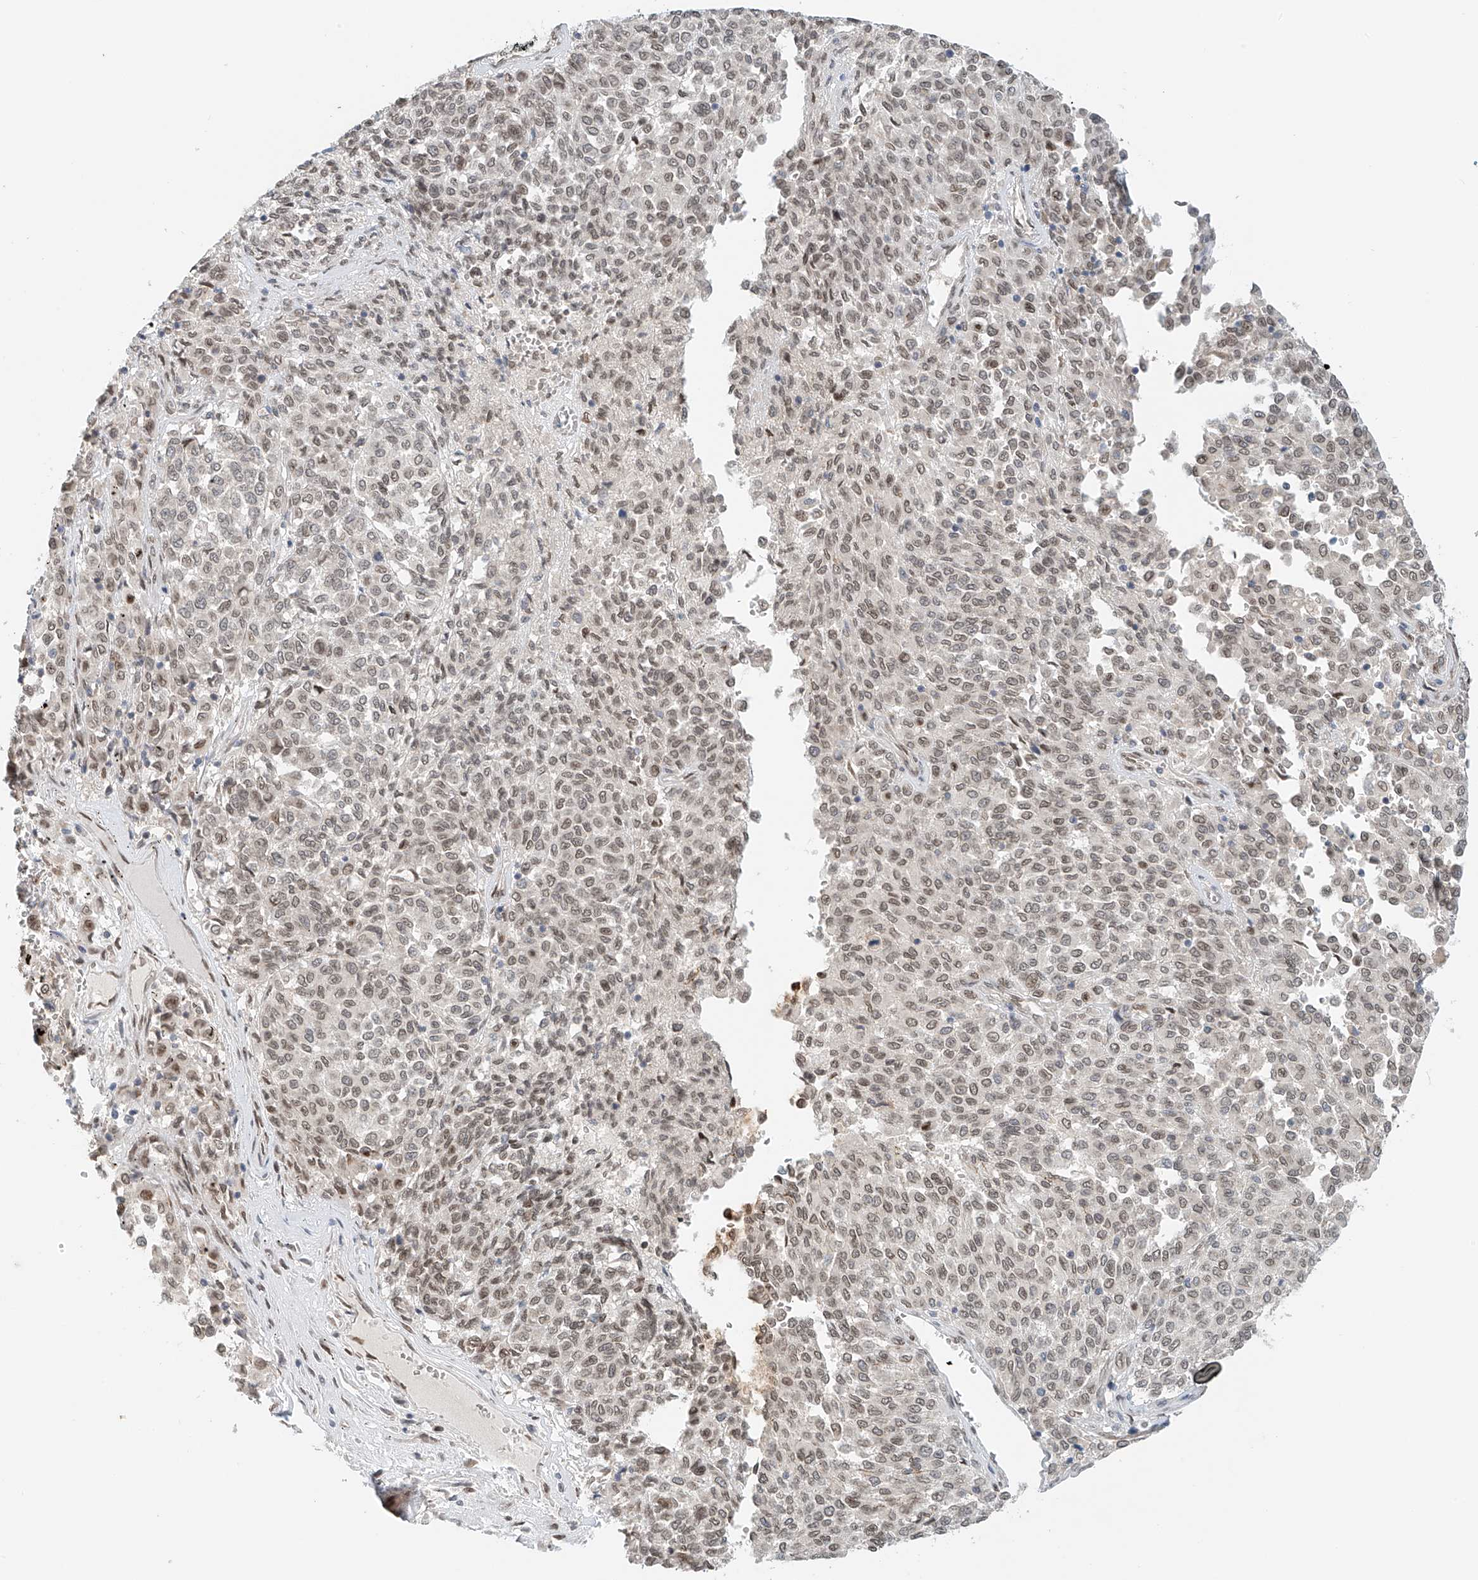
{"staining": {"intensity": "weak", "quantity": "25%-75%", "location": "nuclear"}, "tissue": "melanoma", "cell_type": "Tumor cells", "image_type": "cancer", "snomed": [{"axis": "morphology", "description": "Malignant melanoma, Metastatic site"}, {"axis": "topography", "description": "Pancreas"}], "caption": "A high-resolution photomicrograph shows IHC staining of malignant melanoma (metastatic site), which reveals weak nuclear expression in approximately 25%-75% of tumor cells.", "gene": "STARD9", "patient": {"sex": "female", "age": 30}}